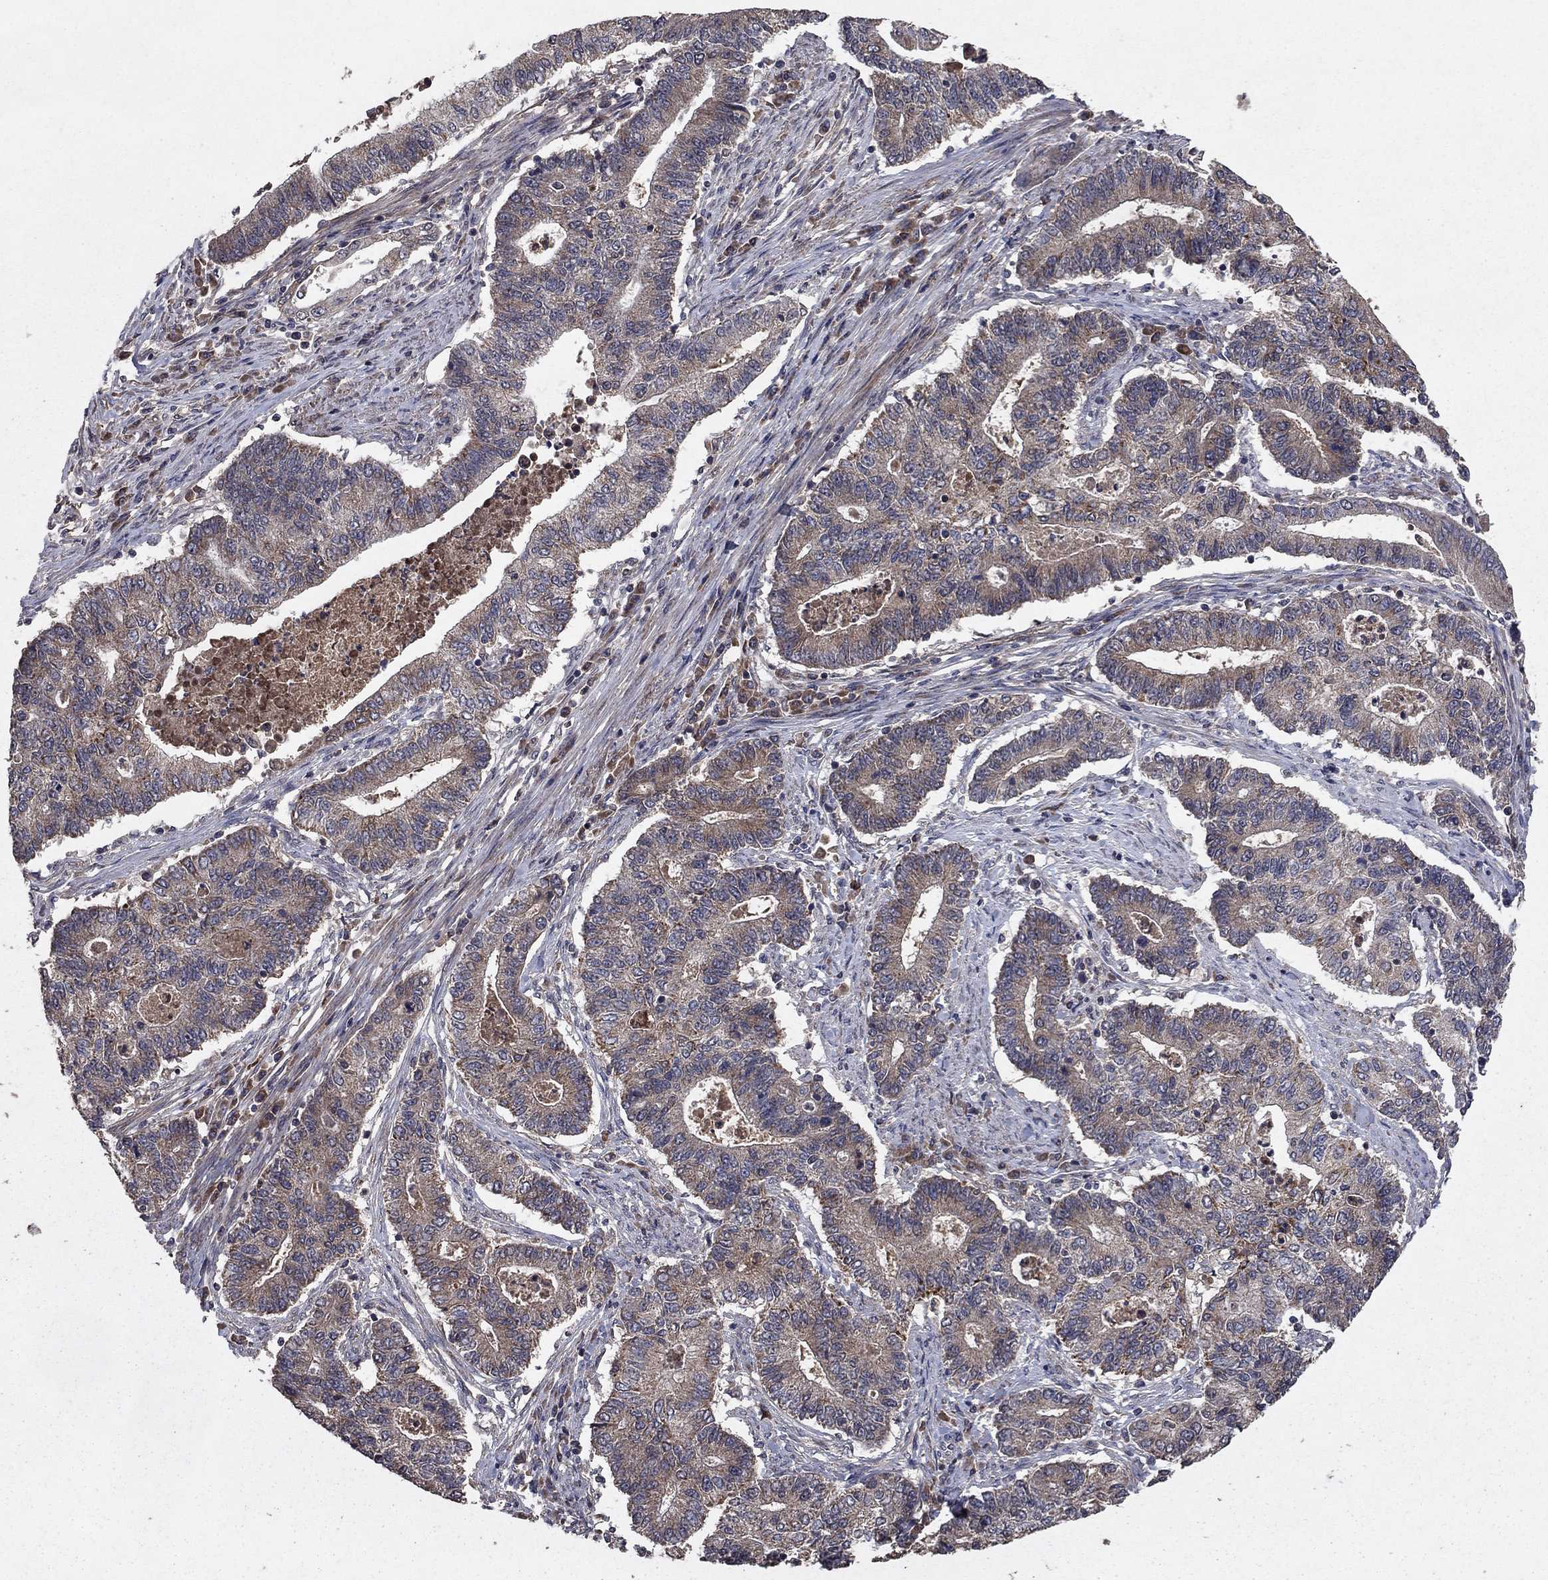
{"staining": {"intensity": "moderate", "quantity": "25%-75%", "location": "cytoplasmic/membranous"}, "tissue": "endometrial cancer", "cell_type": "Tumor cells", "image_type": "cancer", "snomed": [{"axis": "morphology", "description": "Adenocarcinoma, NOS"}, {"axis": "topography", "description": "Uterus"}, {"axis": "topography", "description": "Endometrium"}], "caption": "Endometrial cancer (adenocarcinoma) was stained to show a protein in brown. There is medium levels of moderate cytoplasmic/membranous expression in about 25%-75% of tumor cells. (brown staining indicates protein expression, while blue staining denotes nuclei).", "gene": "DHRS1", "patient": {"sex": "female", "age": 54}}